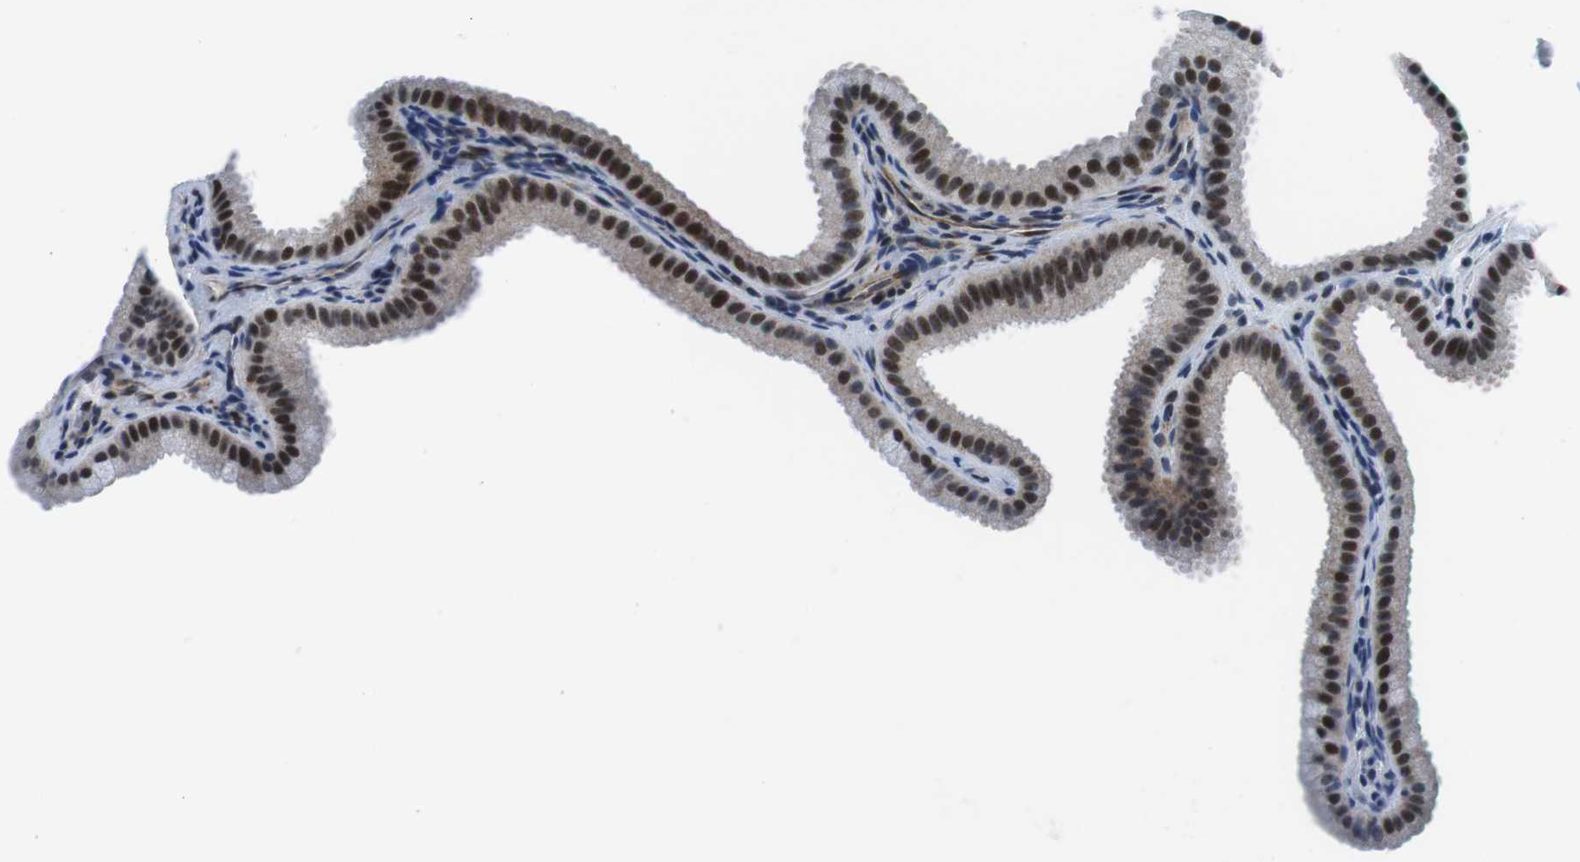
{"staining": {"intensity": "strong", "quantity": ">75%", "location": "nuclear"}, "tissue": "gallbladder", "cell_type": "Glandular cells", "image_type": "normal", "snomed": [{"axis": "morphology", "description": "Normal tissue, NOS"}, {"axis": "topography", "description": "Gallbladder"}], "caption": "Immunohistochemistry photomicrograph of unremarkable gallbladder stained for a protein (brown), which displays high levels of strong nuclear staining in approximately >75% of glandular cells.", "gene": "MLH1", "patient": {"sex": "female", "age": 64}}